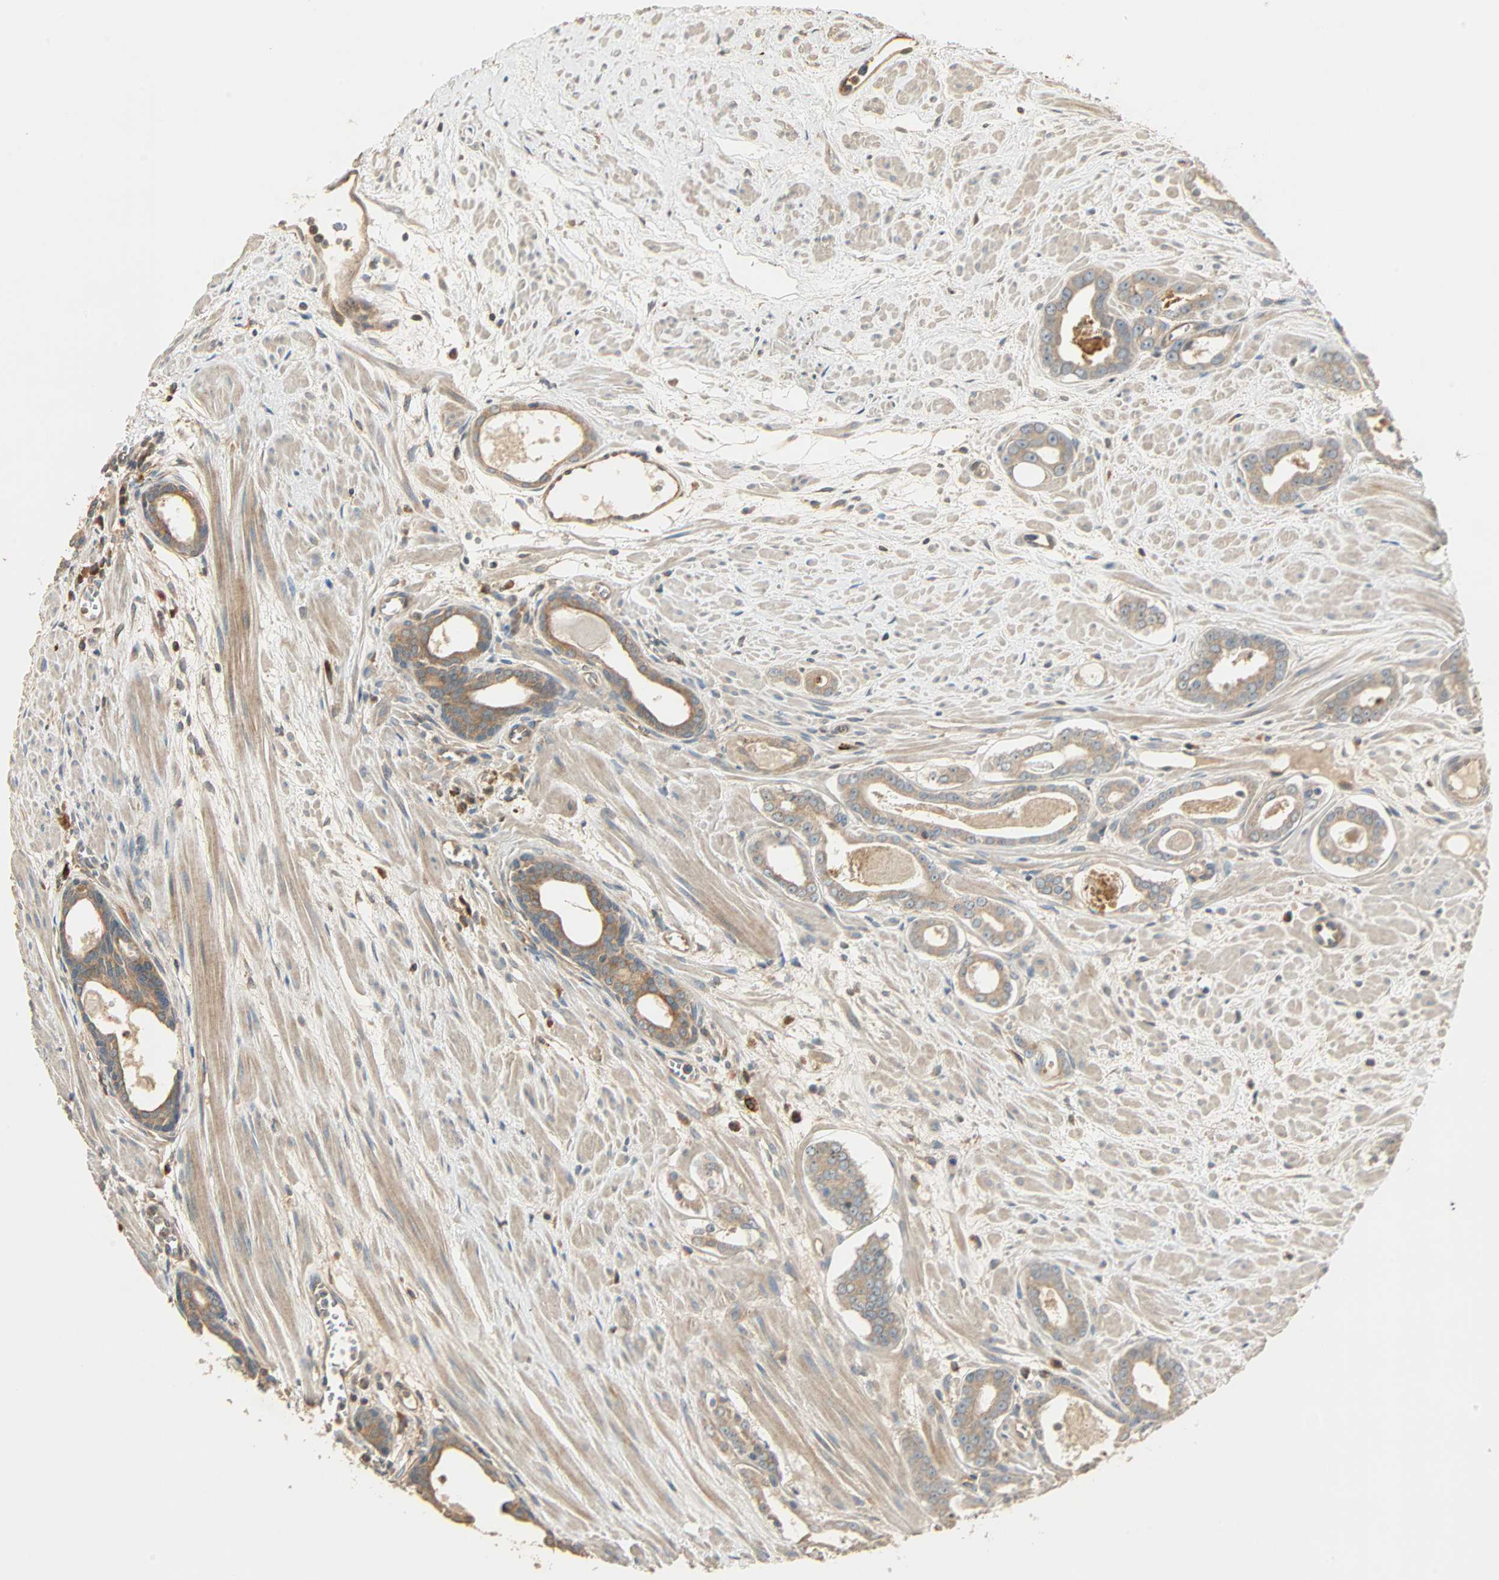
{"staining": {"intensity": "moderate", "quantity": ">75%", "location": "cytoplasmic/membranous"}, "tissue": "prostate cancer", "cell_type": "Tumor cells", "image_type": "cancer", "snomed": [{"axis": "morphology", "description": "Adenocarcinoma, Low grade"}, {"axis": "topography", "description": "Prostate"}], "caption": "Protein analysis of low-grade adenocarcinoma (prostate) tissue exhibits moderate cytoplasmic/membranous positivity in approximately >75% of tumor cells.", "gene": "GALK1", "patient": {"sex": "male", "age": 57}}